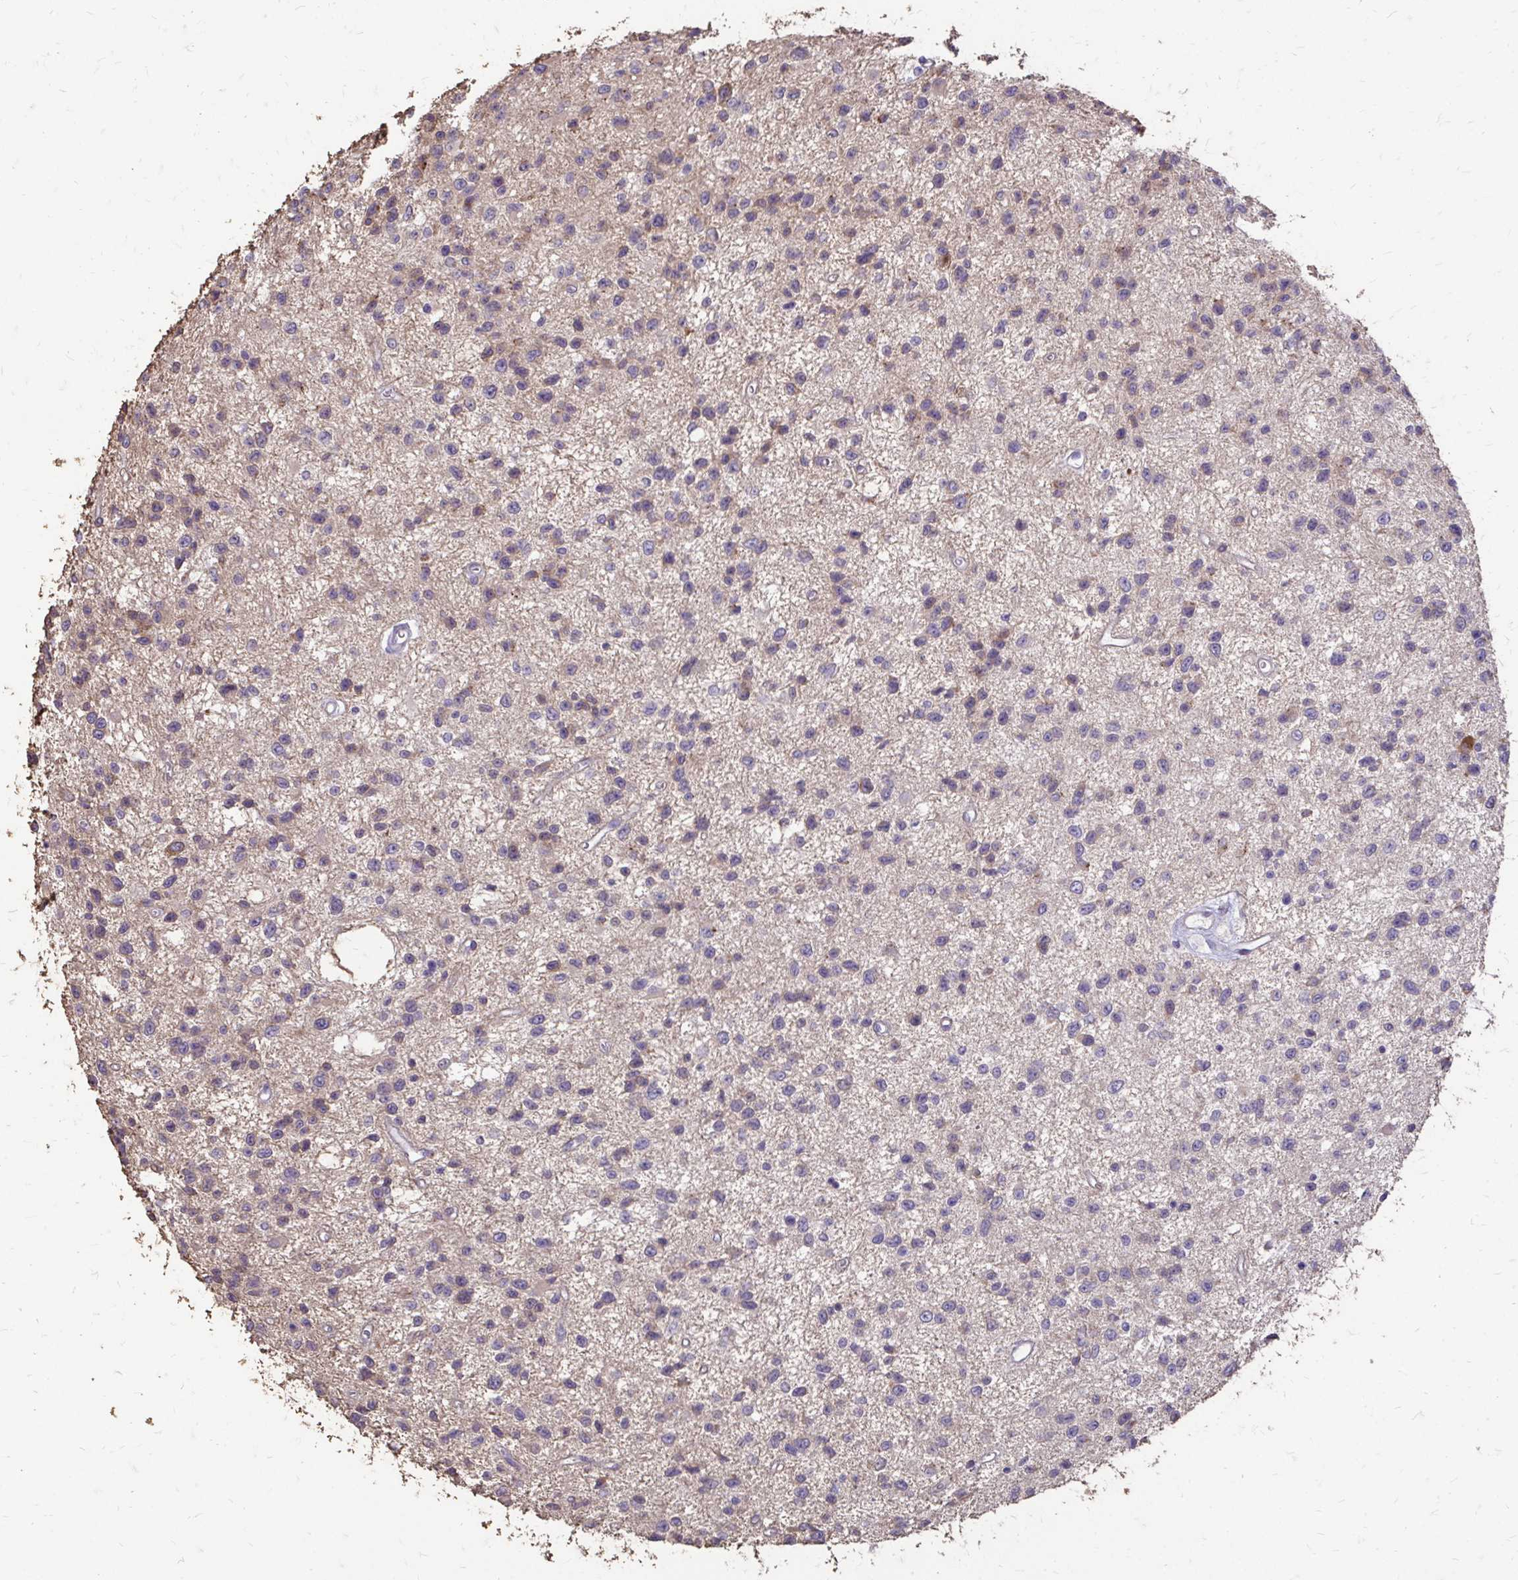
{"staining": {"intensity": "negative", "quantity": "none", "location": "none"}, "tissue": "glioma", "cell_type": "Tumor cells", "image_type": "cancer", "snomed": [{"axis": "morphology", "description": "Glioma, malignant, Low grade"}, {"axis": "topography", "description": "Brain"}], "caption": "DAB (3,3'-diaminobenzidine) immunohistochemical staining of malignant glioma (low-grade) reveals no significant staining in tumor cells.", "gene": "MYORG", "patient": {"sex": "male", "age": 43}}